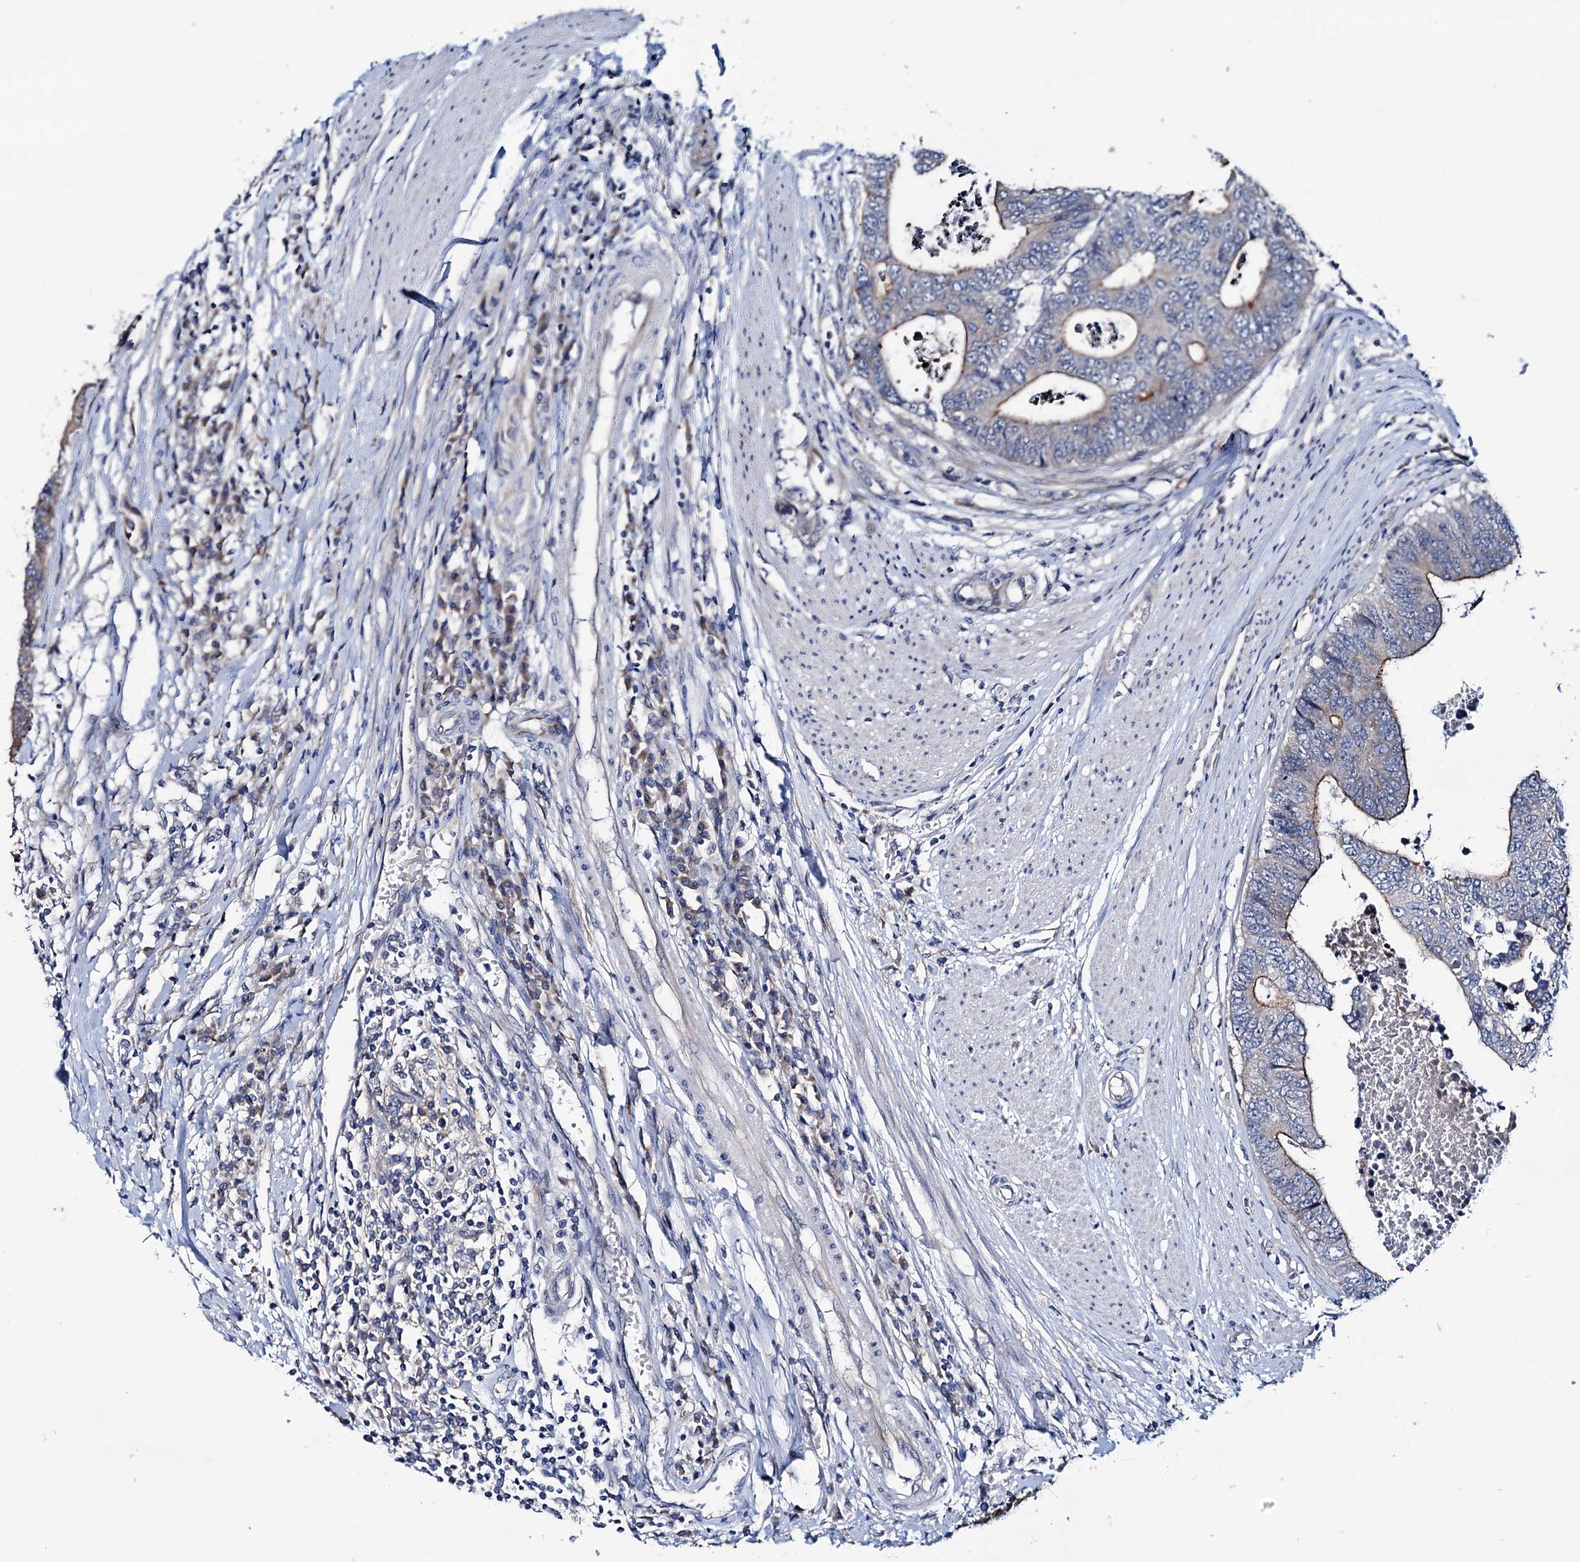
{"staining": {"intensity": "weak", "quantity": "<25%", "location": "cytoplasmic/membranous"}, "tissue": "colorectal cancer", "cell_type": "Tumor cells", "image_type": "cancer", "snomed": [{"axis": "morphology", "description": "Adenocarcinoma, NOS"}, {"axis": "topography", "description": "Rectum"}], "caption": "Image shows no protein positivity in tumor cells of adenocarcinoma (colorectal) tissue.", "gene": "EYA4", "patient": {"sex": "male", "age": 84}}